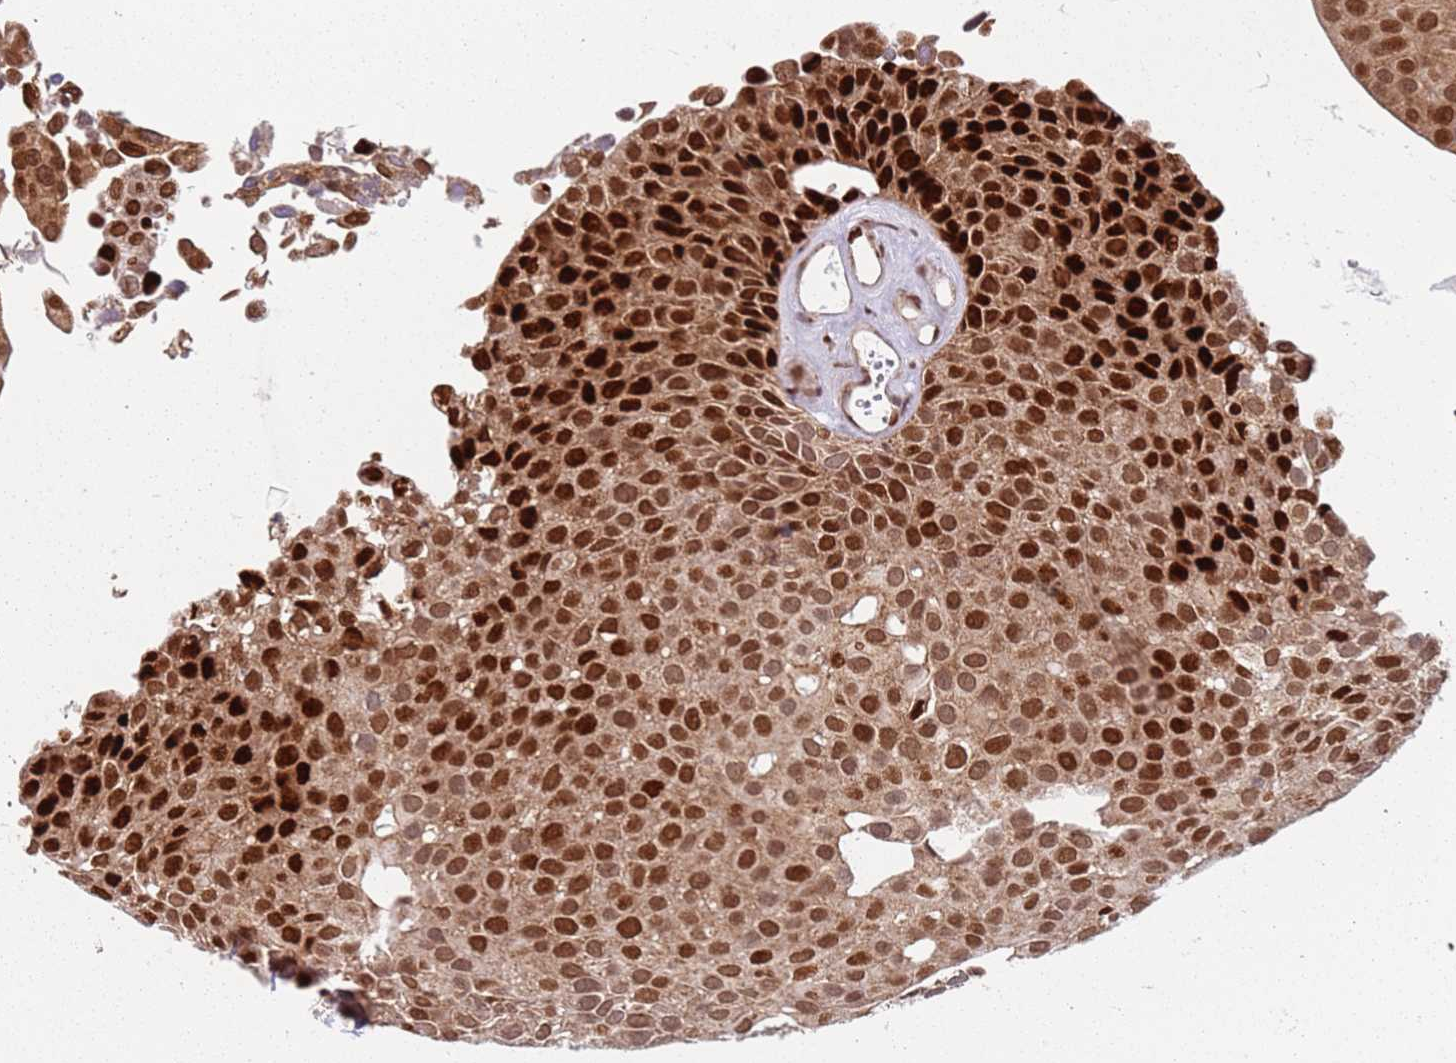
{"staining": {"intensity": "strong", "quantity": ">75%", "location": "cytoplasmic/membranous,nuclear"}, "tissue": "urothelial cancer", "cell_type": "Tumor cells", "image_type": "cancer", "snomed": [{"axis": "morphology", "description": "Urothelial carcinoma, Low grade"}, {"axis": "topography", "description": "Urinary bladder"}], "caption": "Urothelial cancer tissue demonstrates strong cytoplasmic/membranous and nuclear staining in approximately >75% of tumor cells, visualized by immunohistochemistry.", "gene": "HNRNPLL", "patient": {"sex": "male", "age": 88}}